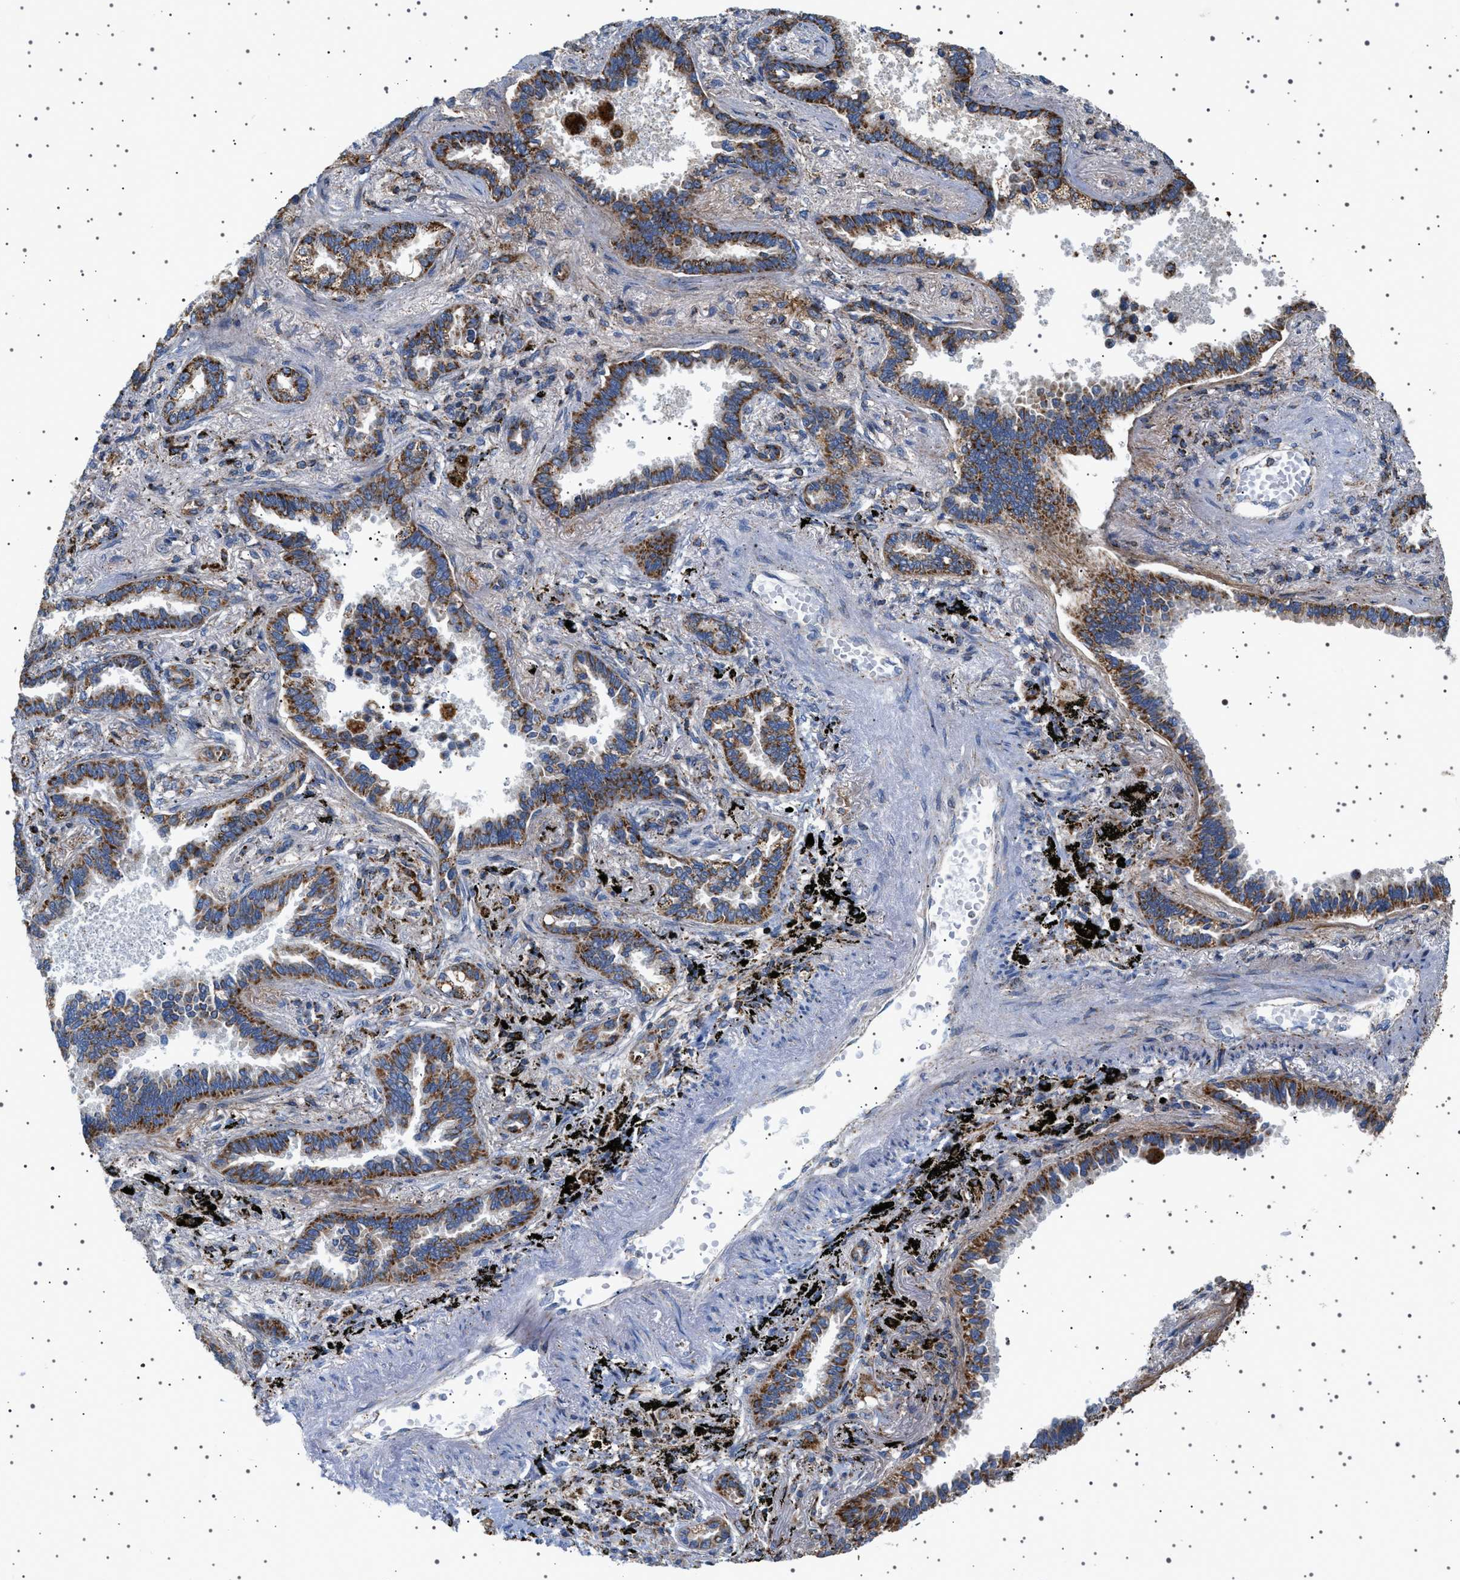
{"staining": {"intensity": "strong", "quantity": ">75%", "location": "cytoplasmic/membranous"}, "tissue": "lung cancer", "cell_type": "Tumor cells", "image_type": "cancer", "snomed": [{"axis": "morphology", "description": "Normal tissue, NOS"}, {"axis": "morphology", "description": "Adenocarcinoma, NOS"}, {"axis": "topography", "description": "Lung"}], "caption": "Protein positivity by immunohistochemistry shows strong cytoplasmic/membranous staining in approximately >75% of tumor cells in adenocarcinoma (lung).", "gene": "UBXN8", "patient": {"sex": "male", "age": 59}}